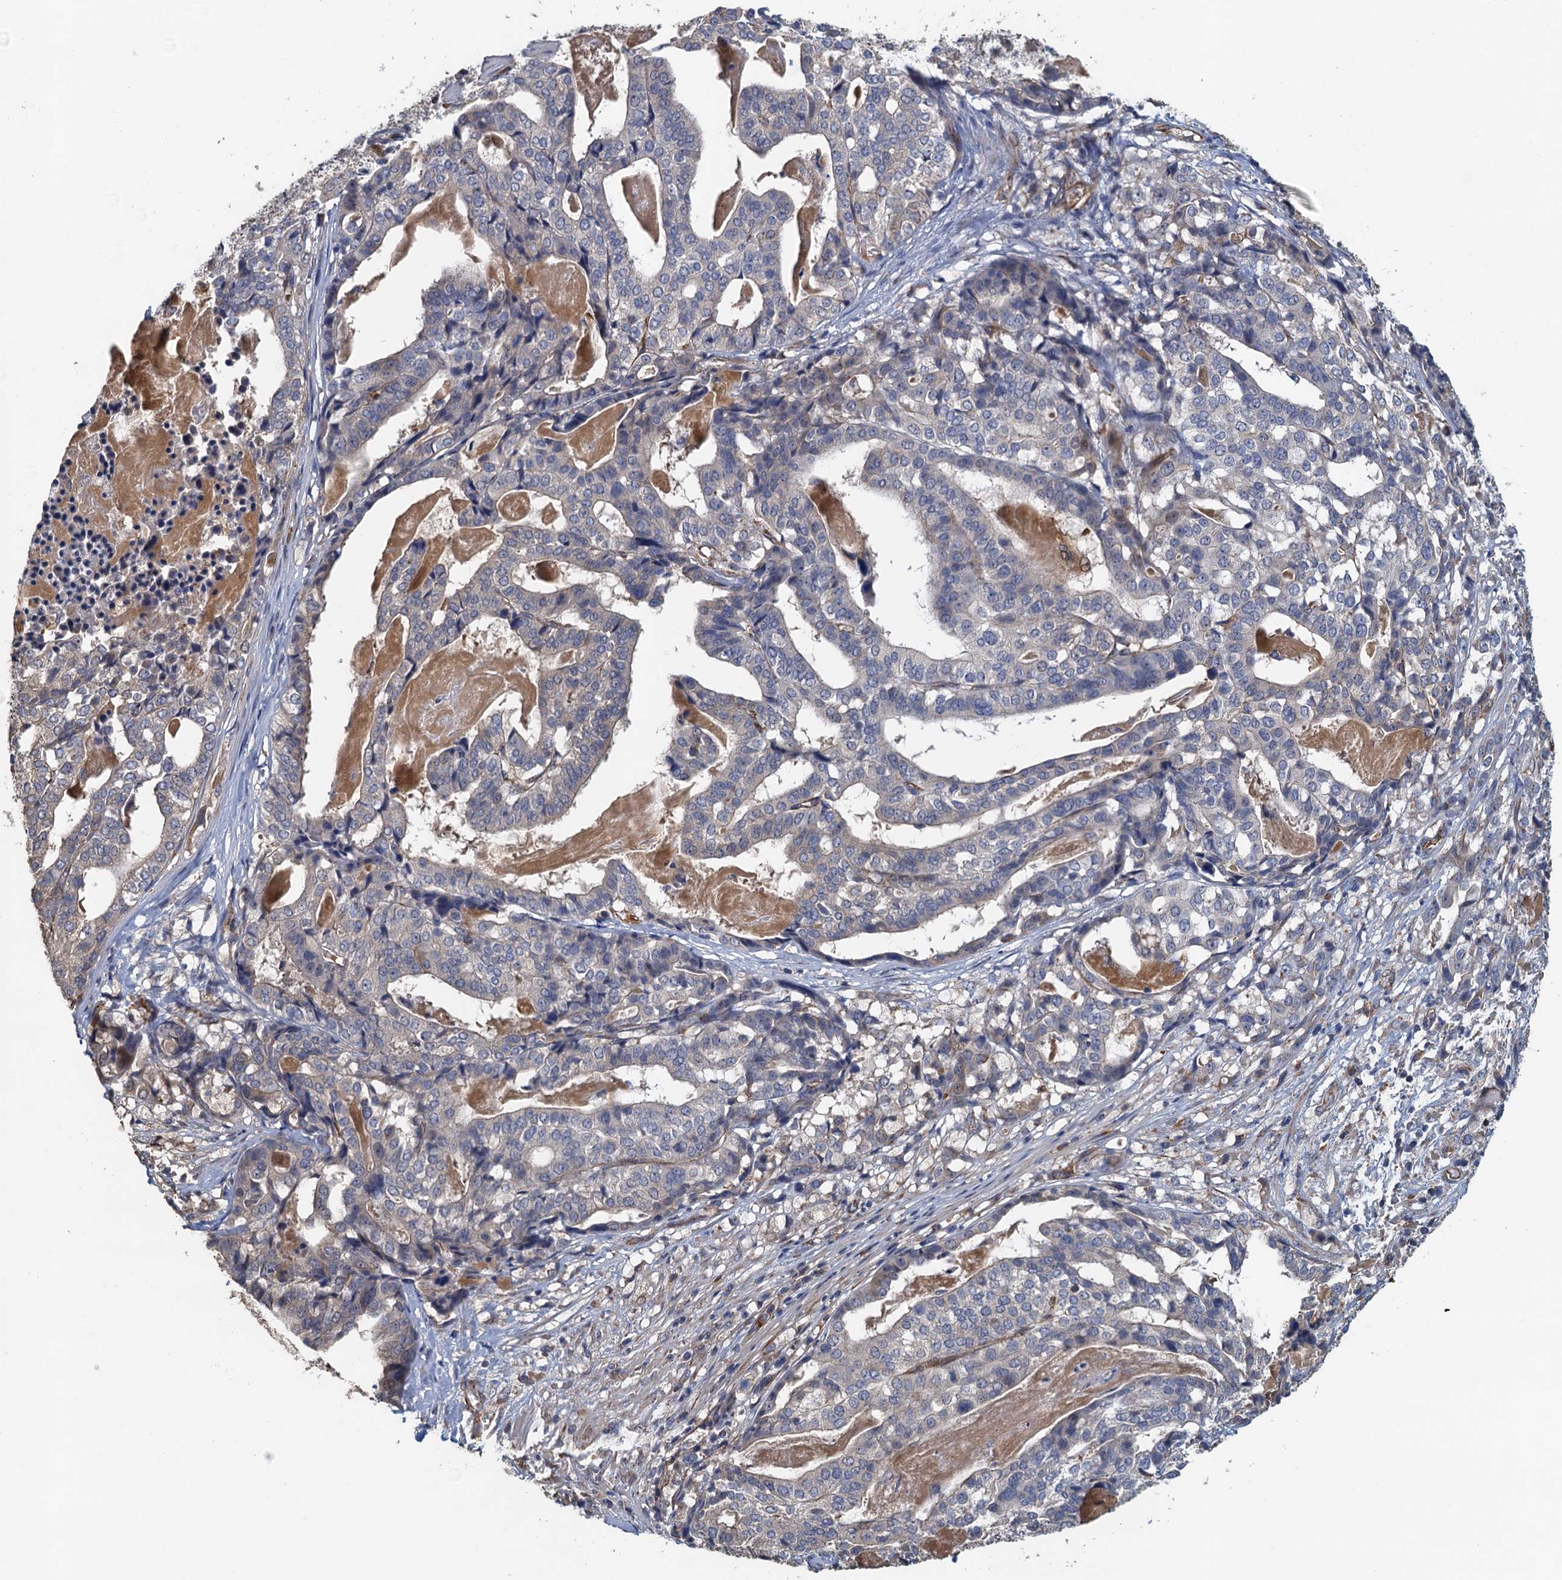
{"staining": {"intensity": "negative", "quantity": "none", "location": "none"}, "tissue": "stomach cancer", "cell_type": "Tumor cells", "image_type": "cancer", "snomed": [{"axis": "morphology", "description": "Adenocarcinoma, NOS"}, {"axis": "topography", "description": "Stomach"}], "caption": "Tumor cells are negative for brown protein staining in adenocarcinoma (stomach).", "gene": "ACSBG1", "patient": {"sex": "male", "age": 48}}